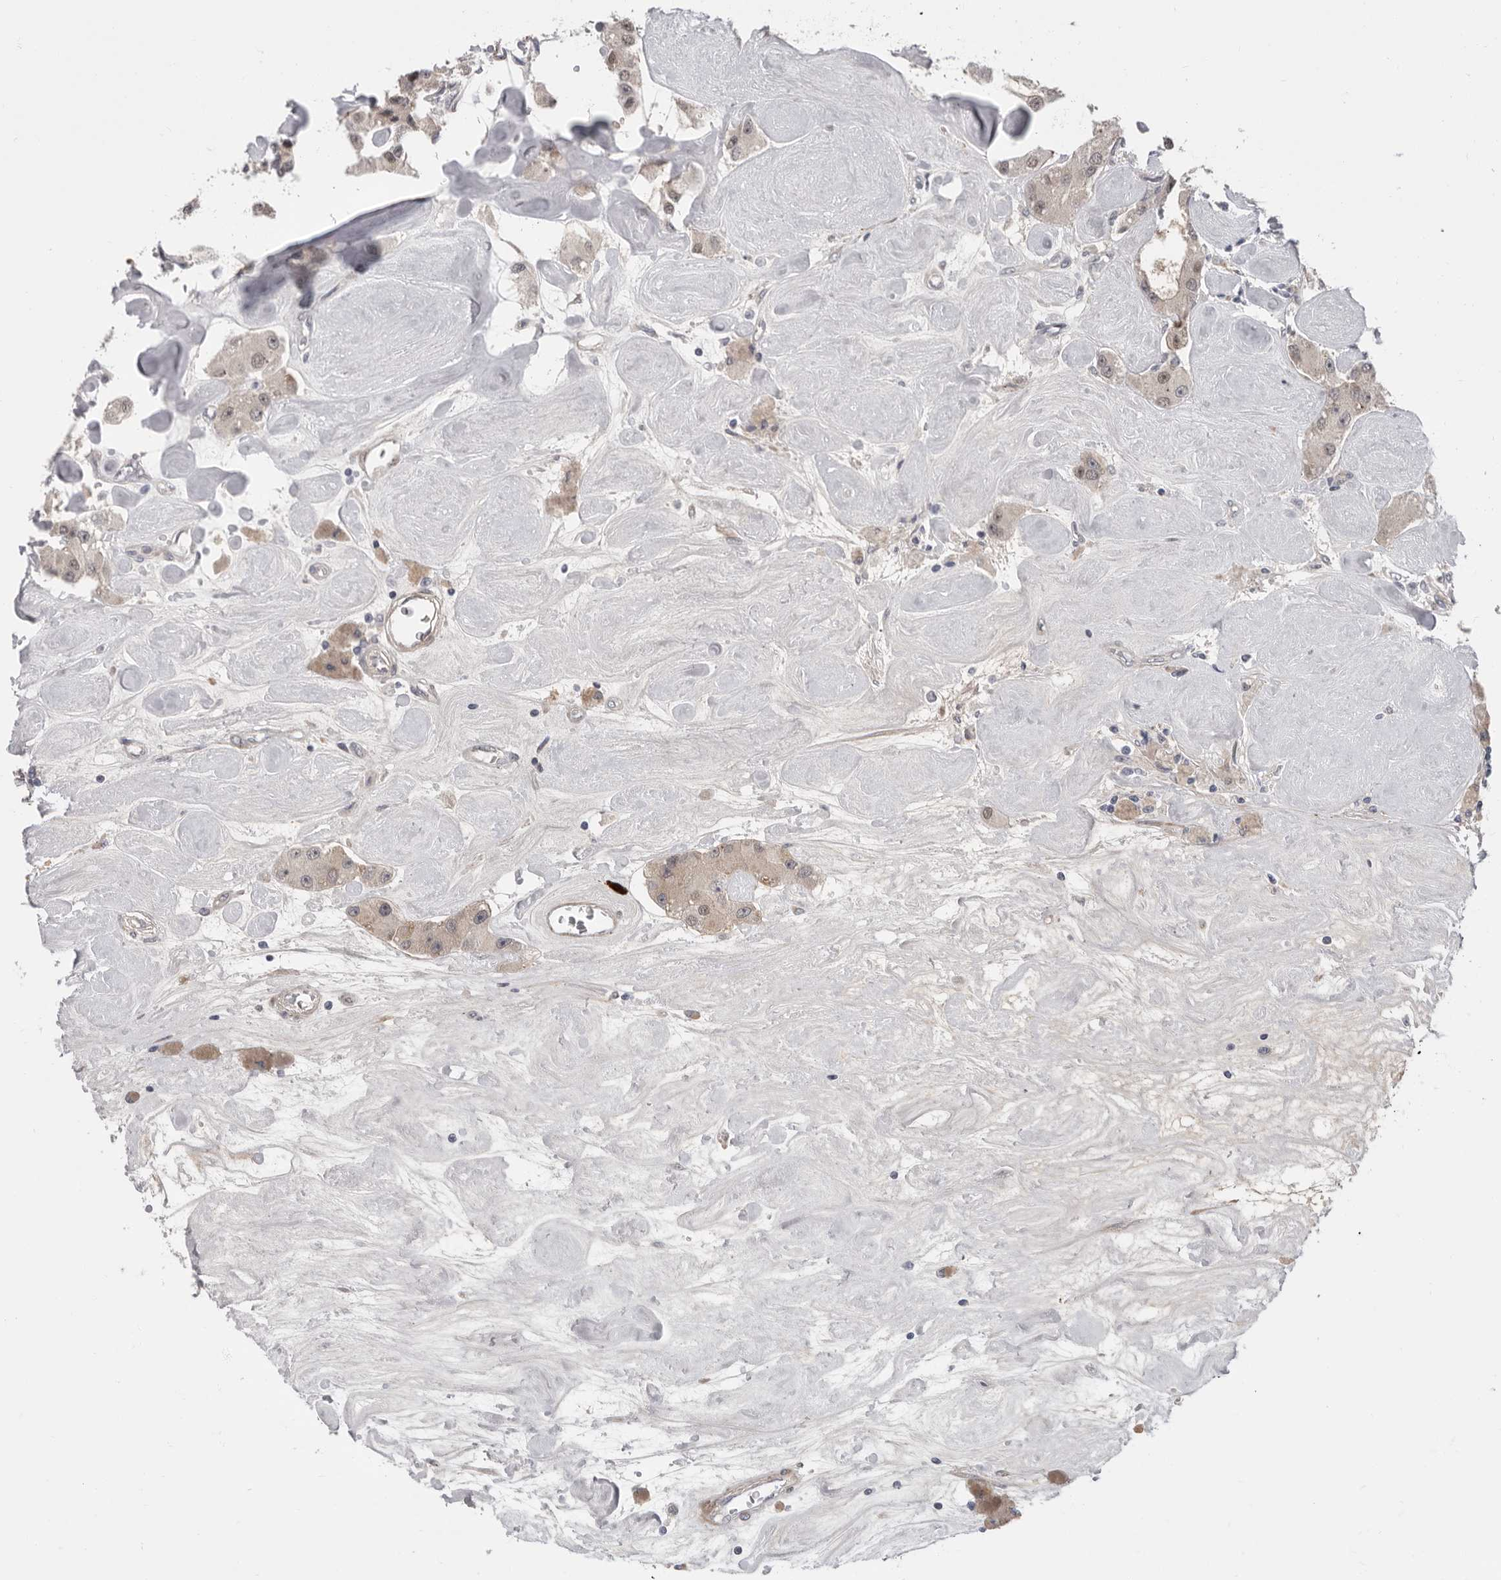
{"staining": {"intensity": "weak", "quantity": ">75%", "location": "cytoplasmic/membranous"}, "tissue": "carcinoid", "cell_type": "Tumor cells", "image_type": "cancer", "snomed": [{"axis": "morphology", "description": "Carcinoid, malignant, NOS"}, {"axis": "topography", "description": "Pancreas"}], "caption": "This photomicrograph reveals immunohistochemistry staining of human malignant carcinoid, with low weak cytoplasmic/membranous positivity in about >75% of tumor cells.", "gene": "ATXN3L", "patient": {"sex": "male", "age": 41}}